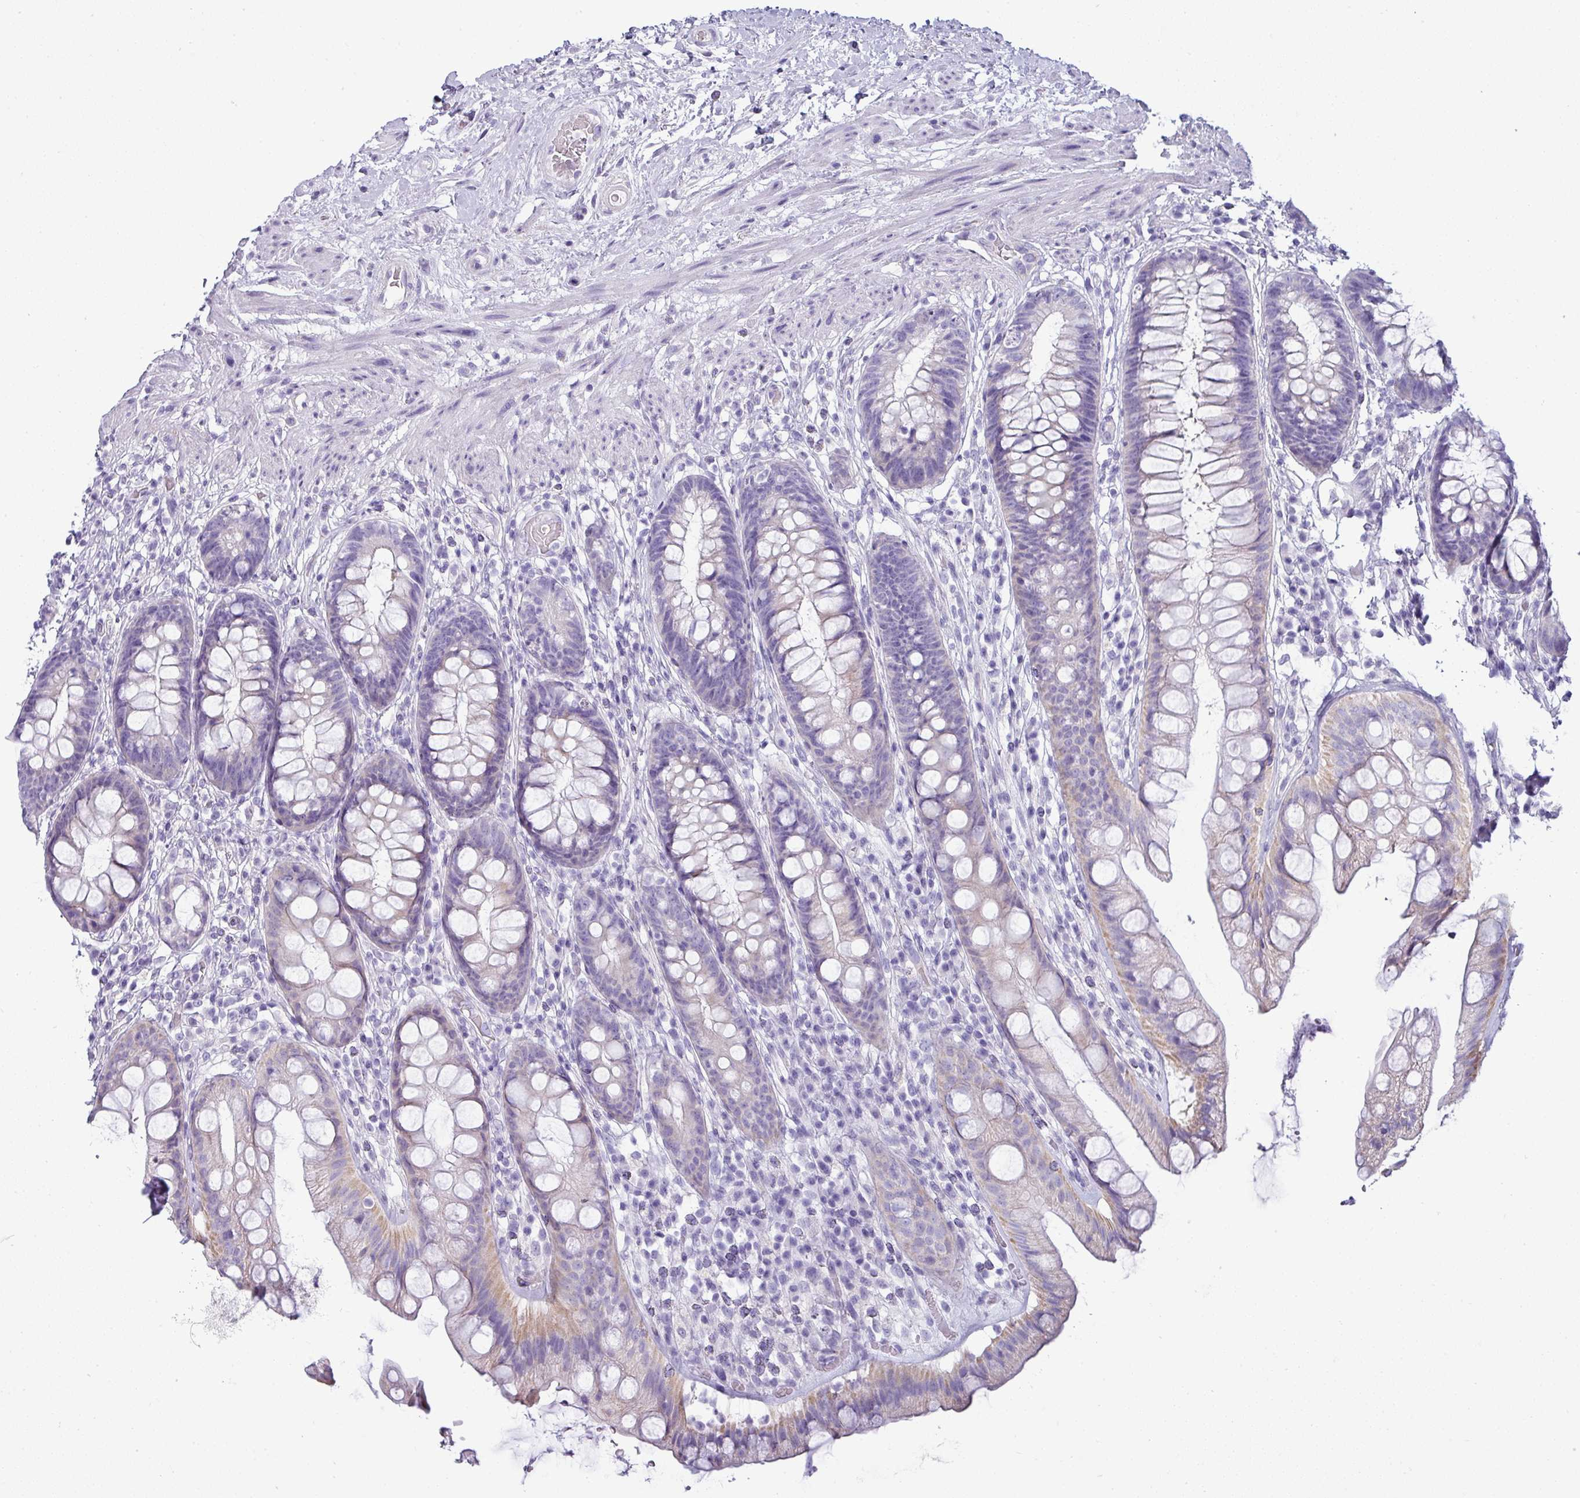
{"staining": {"intensity": "weak", "quantity": "<25%", "location": "cytoplasmic/membranous"}, "tissue": "rectum", "cell_type": "Glandular cells", "image_type": "normal", "snomed": [{"axis": "morphology", "description": "Normal tissue, NOS"}, {"axis": "topography", "description": "Rectum"}], "caption": "Immunohistochemistry of unremarkable rectum reveals no staining in glandular cells.", "gene": "VCX2", "patient": {"sex": "male", "age": 74}}